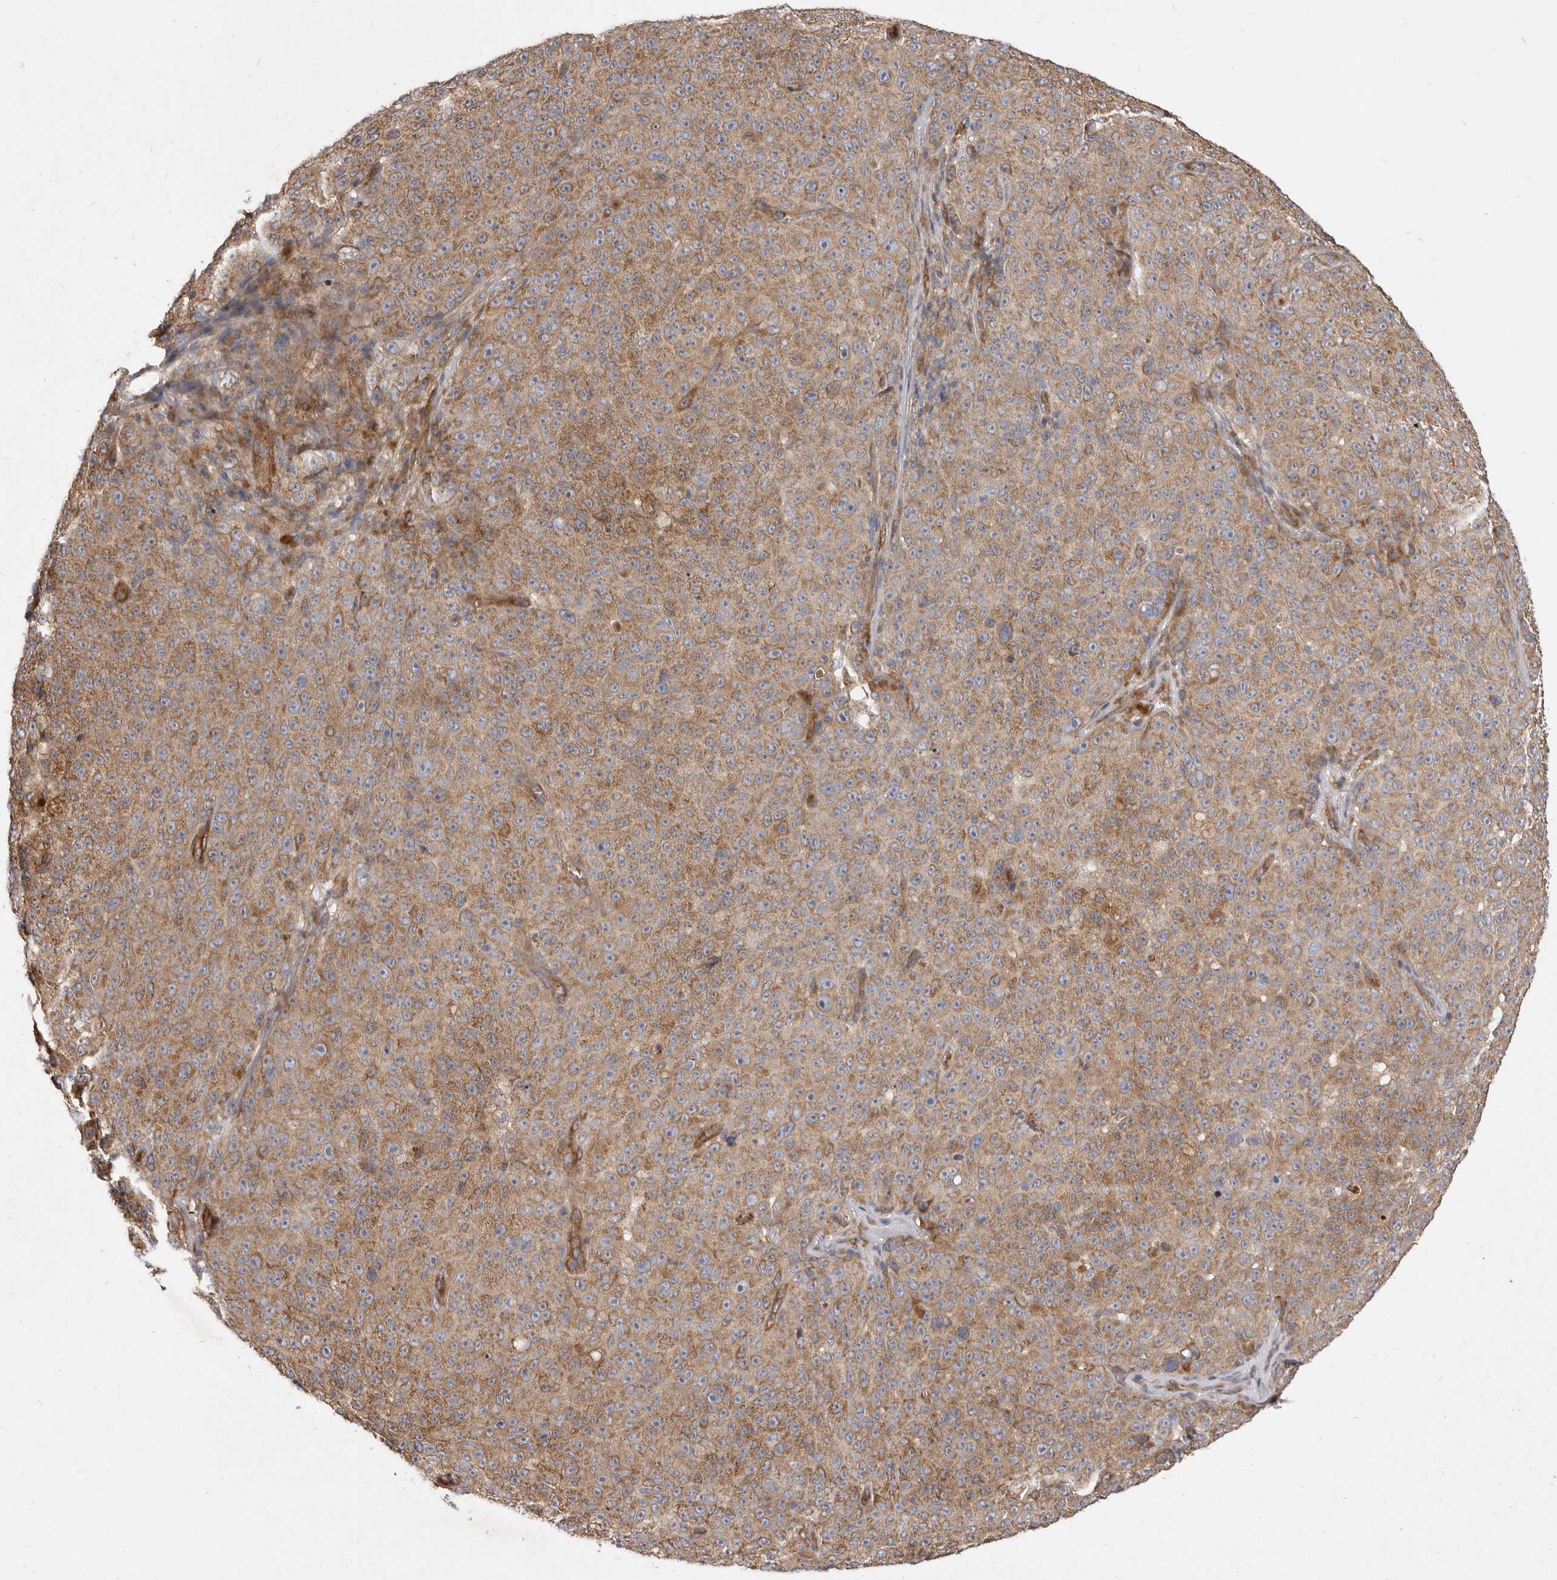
{"staining": {"intensity": "moderate", "quantity": ">75%", "location": "cytoplasmic/membranous"}, "tissue": "melanoma", "cell_type": "Tumor cells", "image_type": "cancer", "snomed": [{"axis": "morphology", "description": "Malignant melanoma, NOS"}, {"axis": "topography", "description": "Skin"}], "caption": "Immunohistochemical staining of human melanoma demonstrates moderate cytoplasmic/membranous protein expression in about >75% of tumor cells. Ihc stains the protein in brown and the nuclei are stained blue.", "gene": "VPS45", "patient": {"sex": "female", "age": 82}}